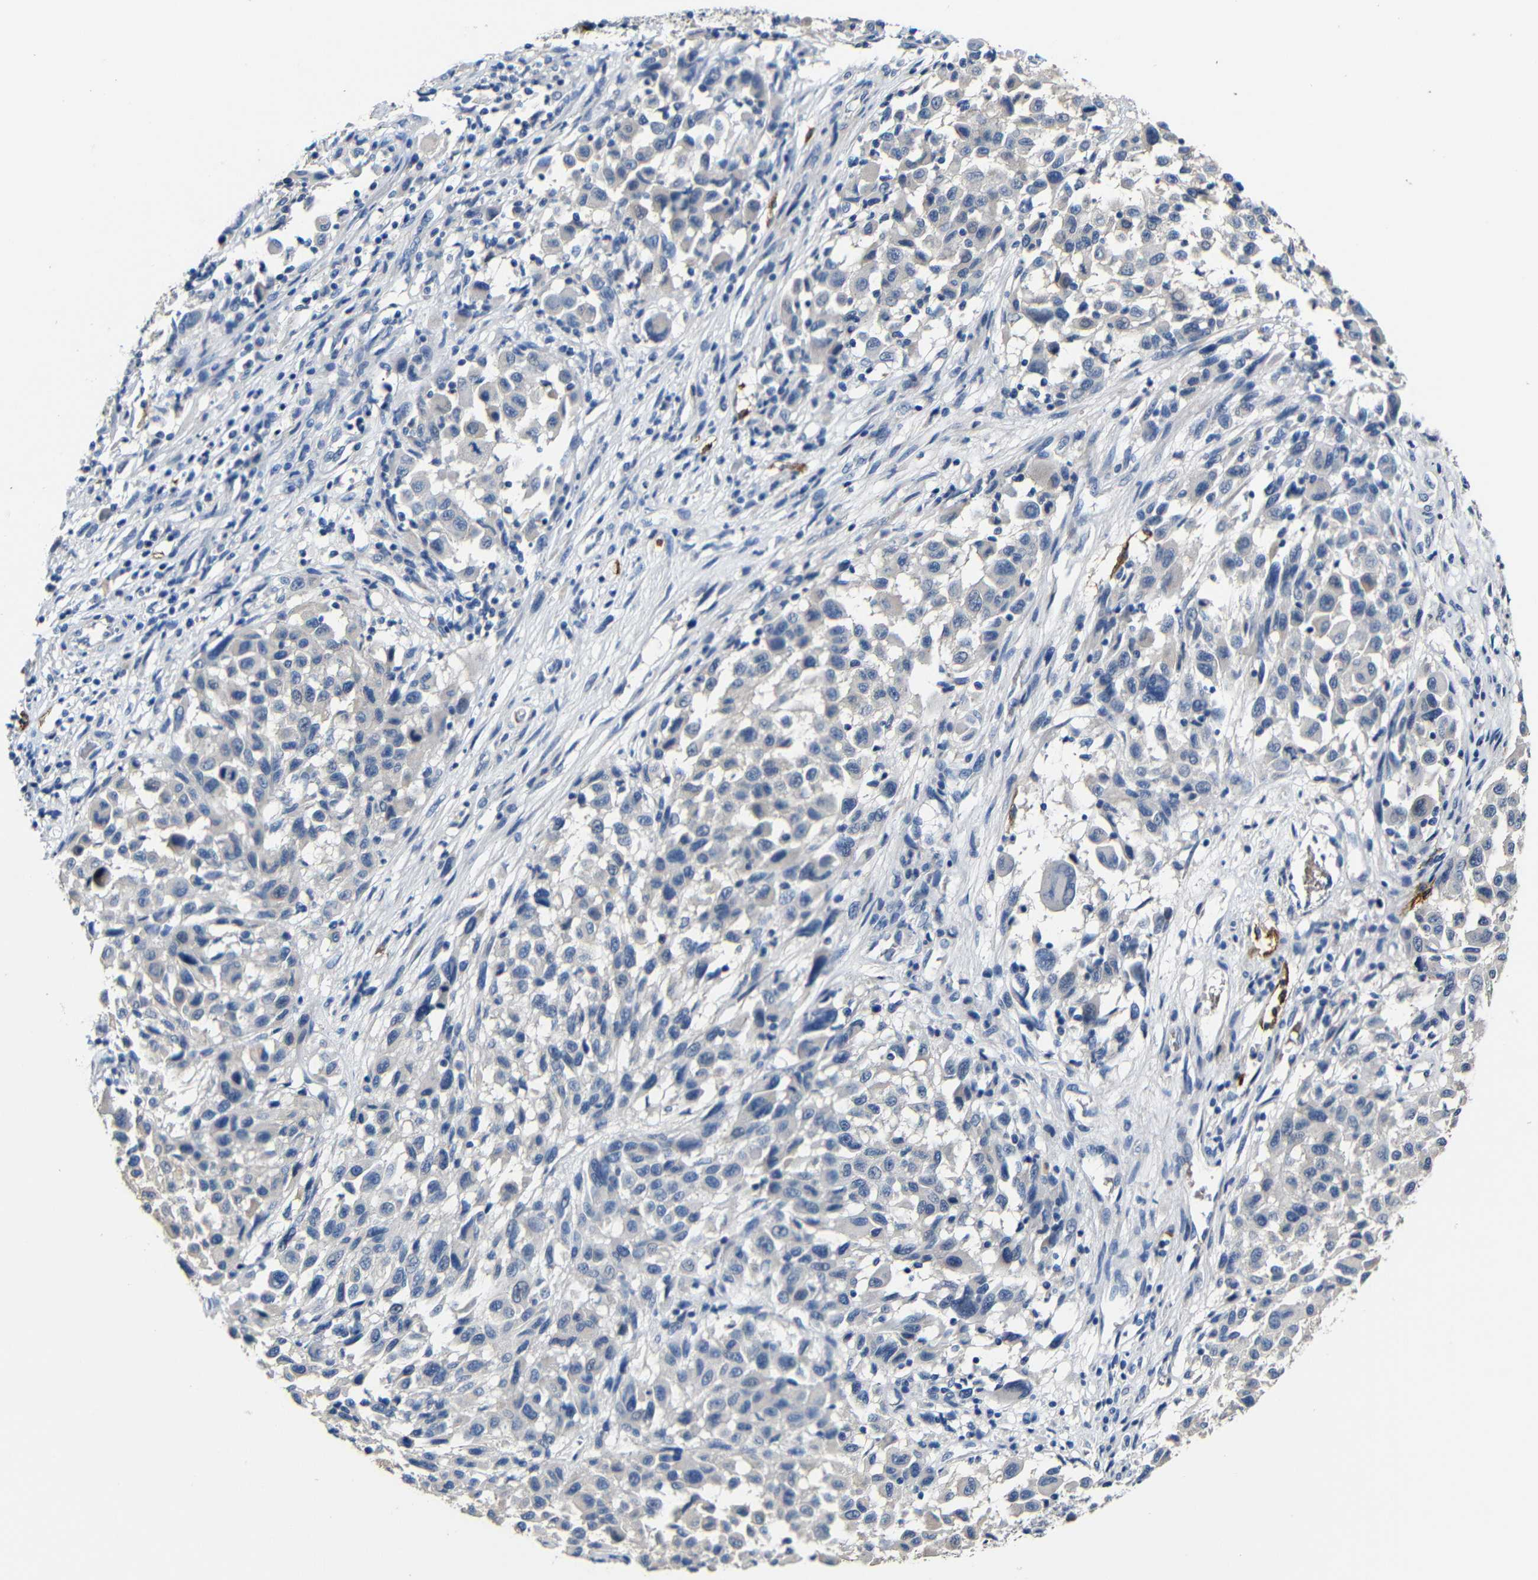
{"staining": {"intensity": "negative", "quantity": "none", "location": "none"}, "tissue": "melanoma", "cell_type": "Tumor cells", "image_type": "cancer", "snomed": [{"axis": "morphology", "description": "Malignant melanoma, Metastatic site"}, {"axis": "topography", "description": "Lymph node"}], "caption": "There is no significant expression in tumor cells of melanoma.", "gene": "ACKR2", "patient": {"sex": "male", "age": 61}}